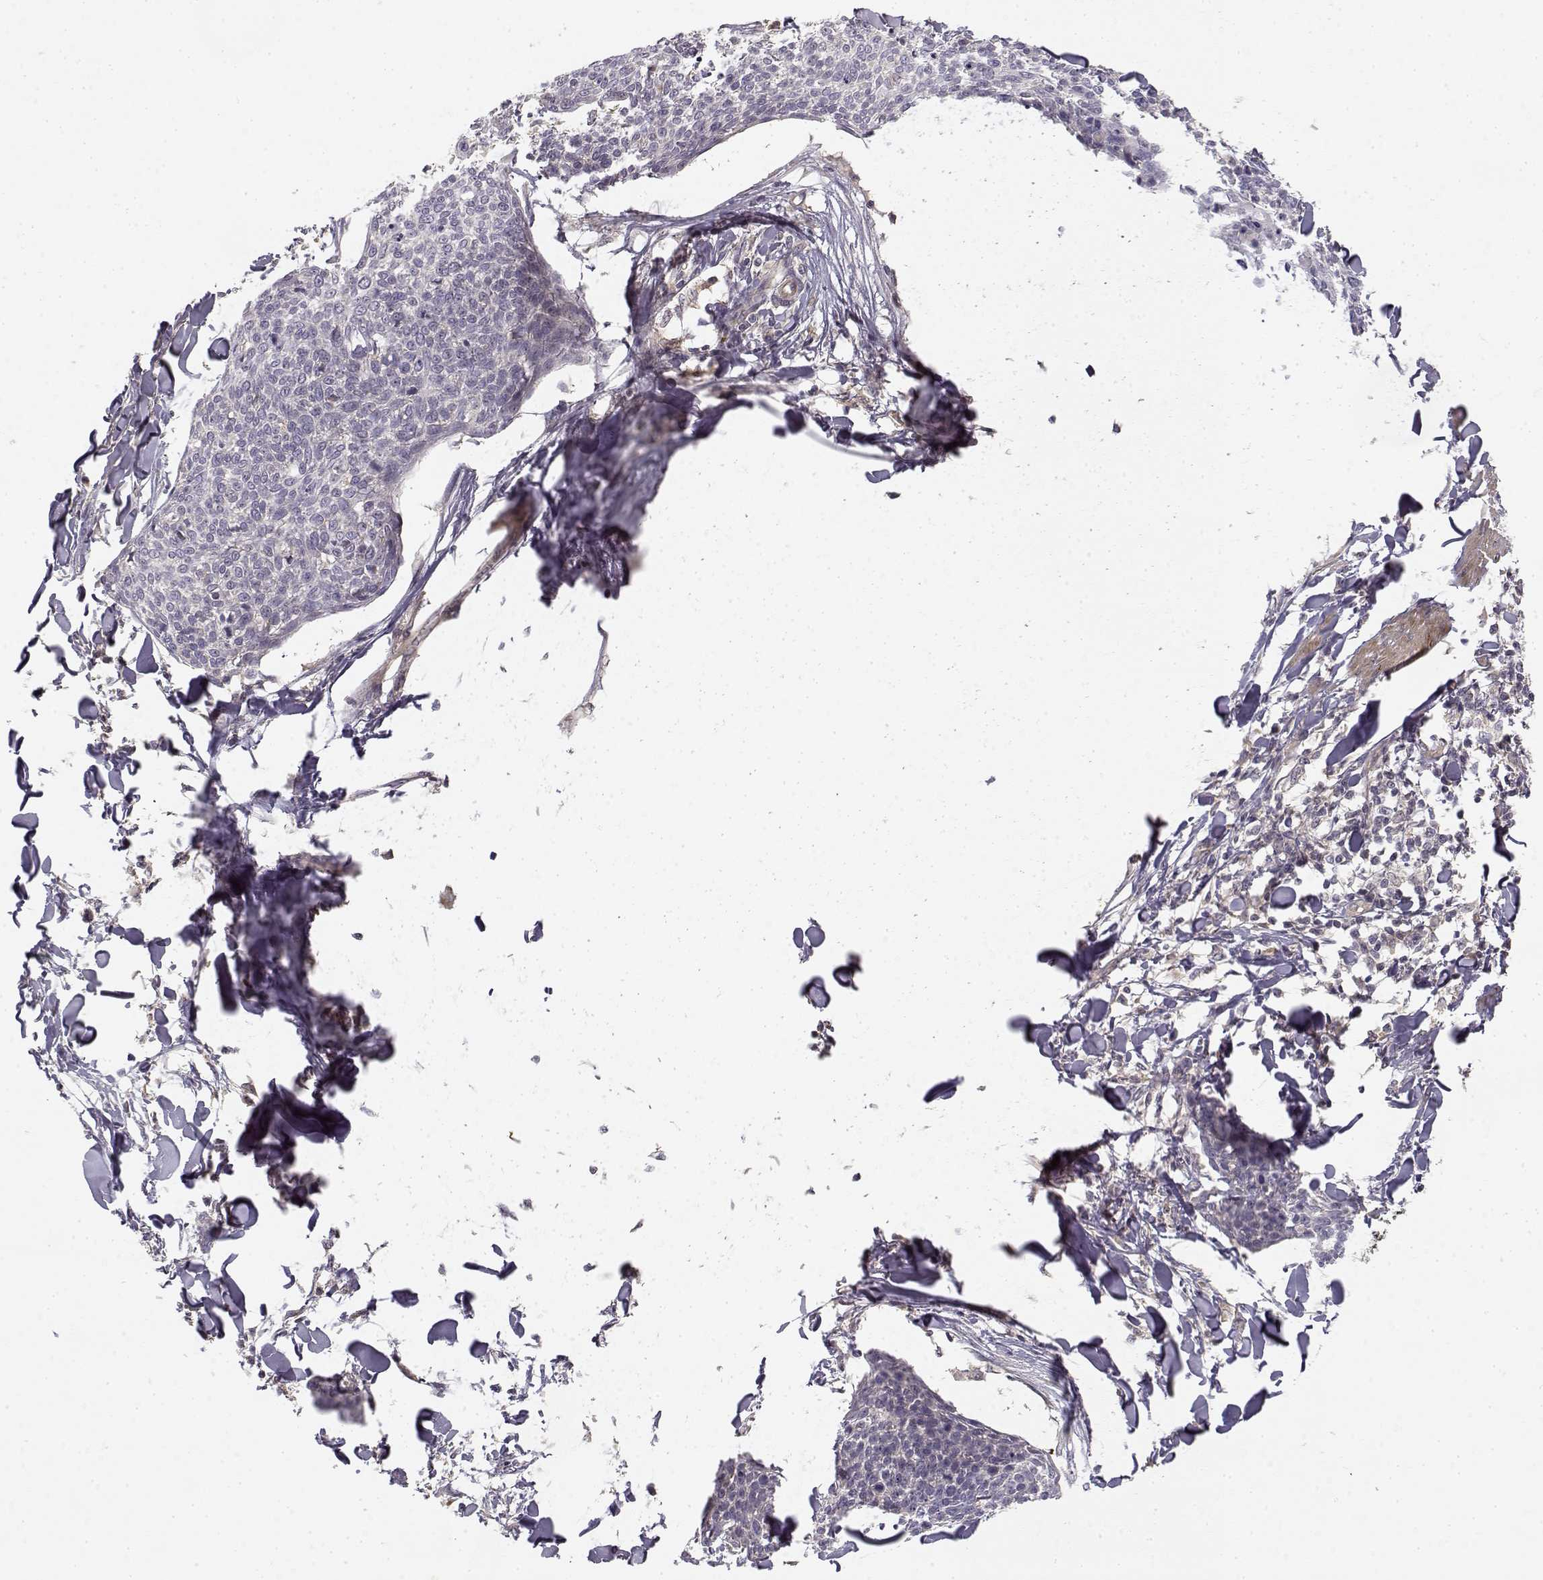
{"staining": {"intensity": "negative", "quantity": "none", "location": "none"}, "tissue": "skin cancer", "cell_type": "Tumor cells", "image_type": "cancer", "snomed": [{"axis": "morphology", "description": "Squamous cell carcinoma, NOS"}, {"axis": "topography", "description": "Skin"}, {"axis": "topography", "description": "Vulva"}], "caption": "This is an immunohistochemistry (IHC) micrograph of human skin cancer (squamous cell carcinoma). There is no expression in tumor cells.", "gene": "MED12L", "patient": {"sex": "female", "age": 75}}